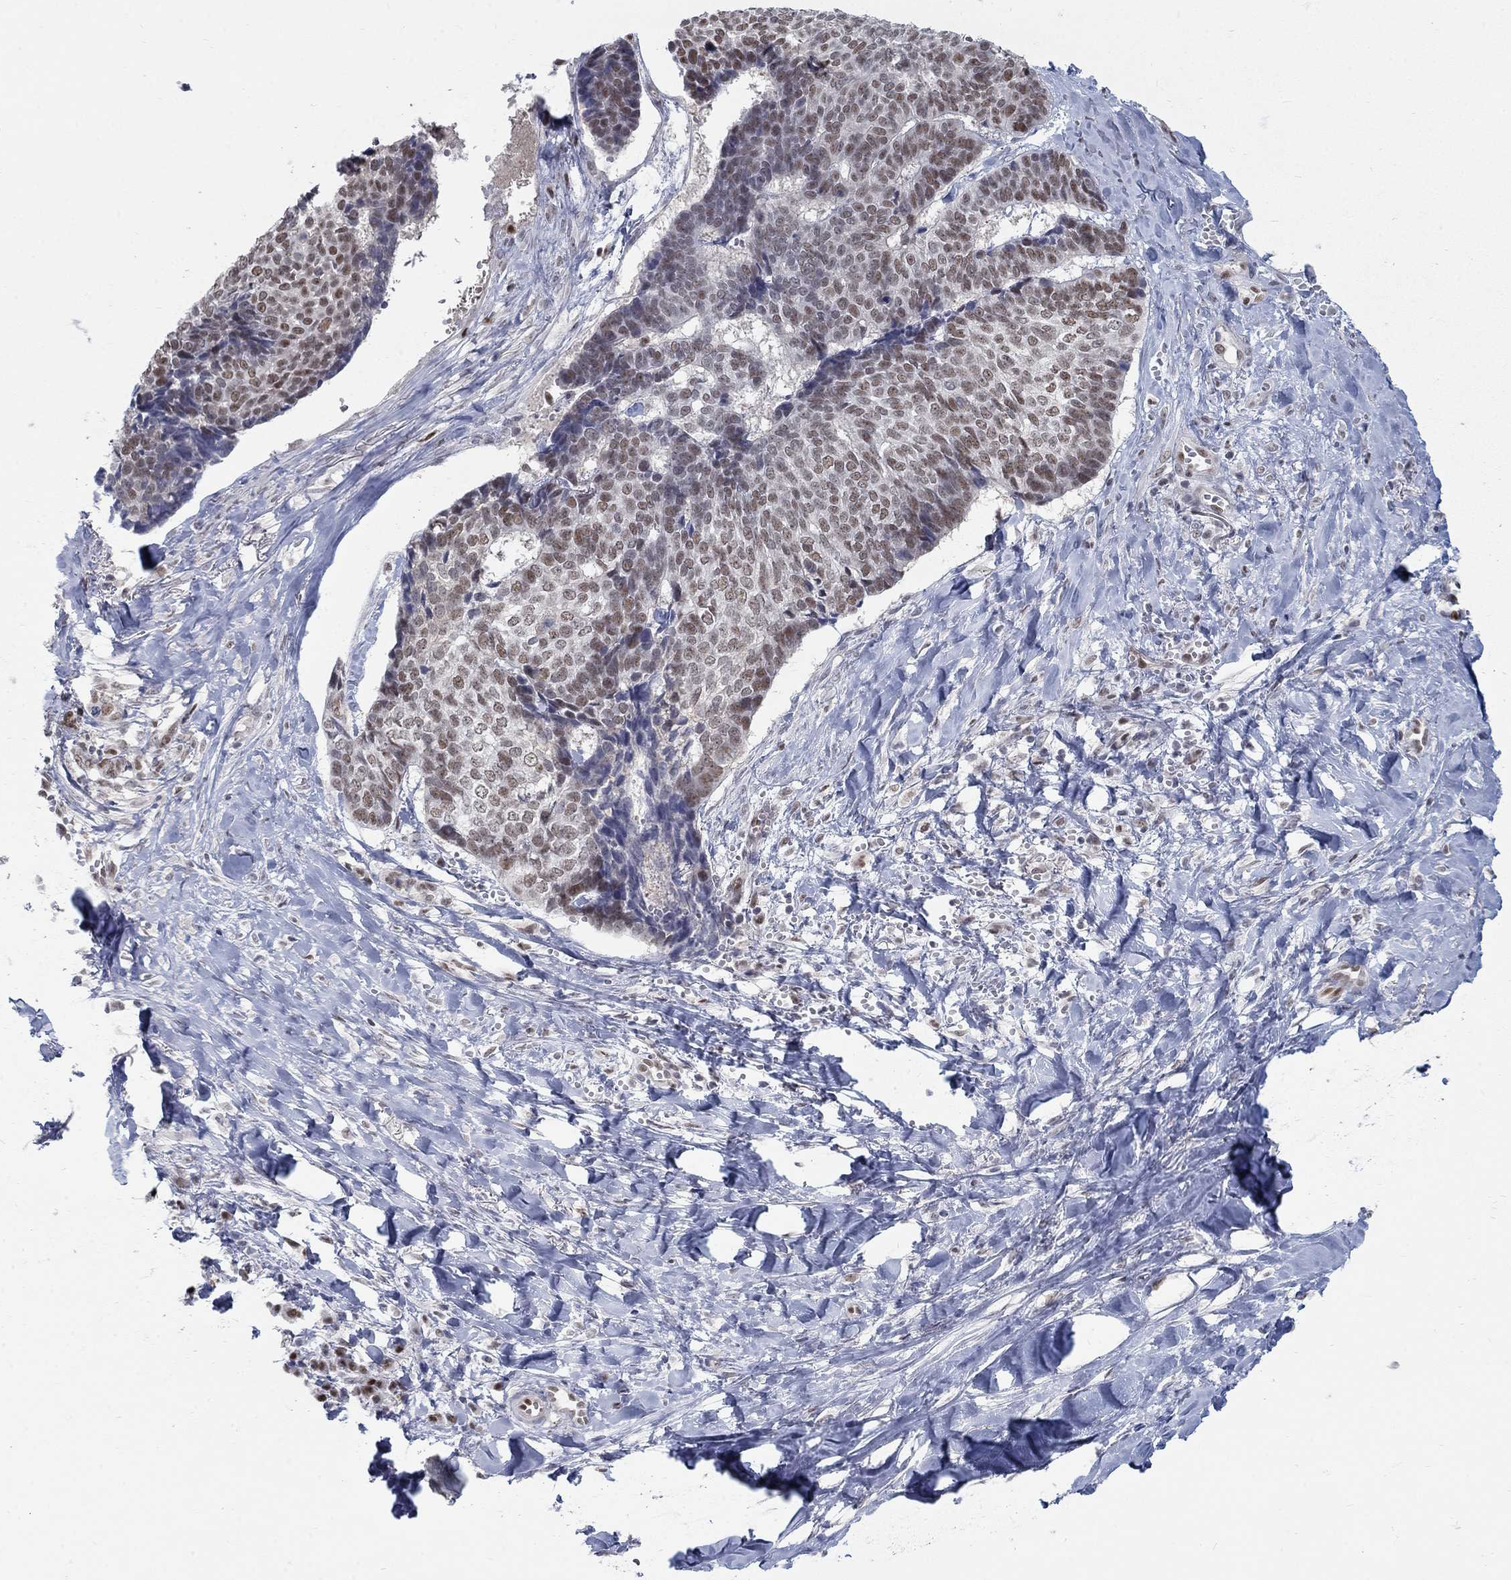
{"staining": {"intensity": "moderate", "quantity": "25%-75%", "location": "nuclear"}, "tissue": "skin cancer", "cell_type": "Tumor cells", "image_type": "cancer", "snomed": [{"axis": "morphology", "description": "Basal cell carcinoma"}, {"axis": "topography", "description": "Skin"}], "caption": "The image exhibits a brown stain indicating the presence of a protein in the nuclear of tumor cells in skin cancer (basal cell carcinoma). The staining was performed using DAB (3,3'-diaminobenzidine), with brown indicating positive protein expression. Nuclei are stained blue with hematoxylin.", "gene": "GCFC2", "patient": {"sex": "male", "age": 86}}